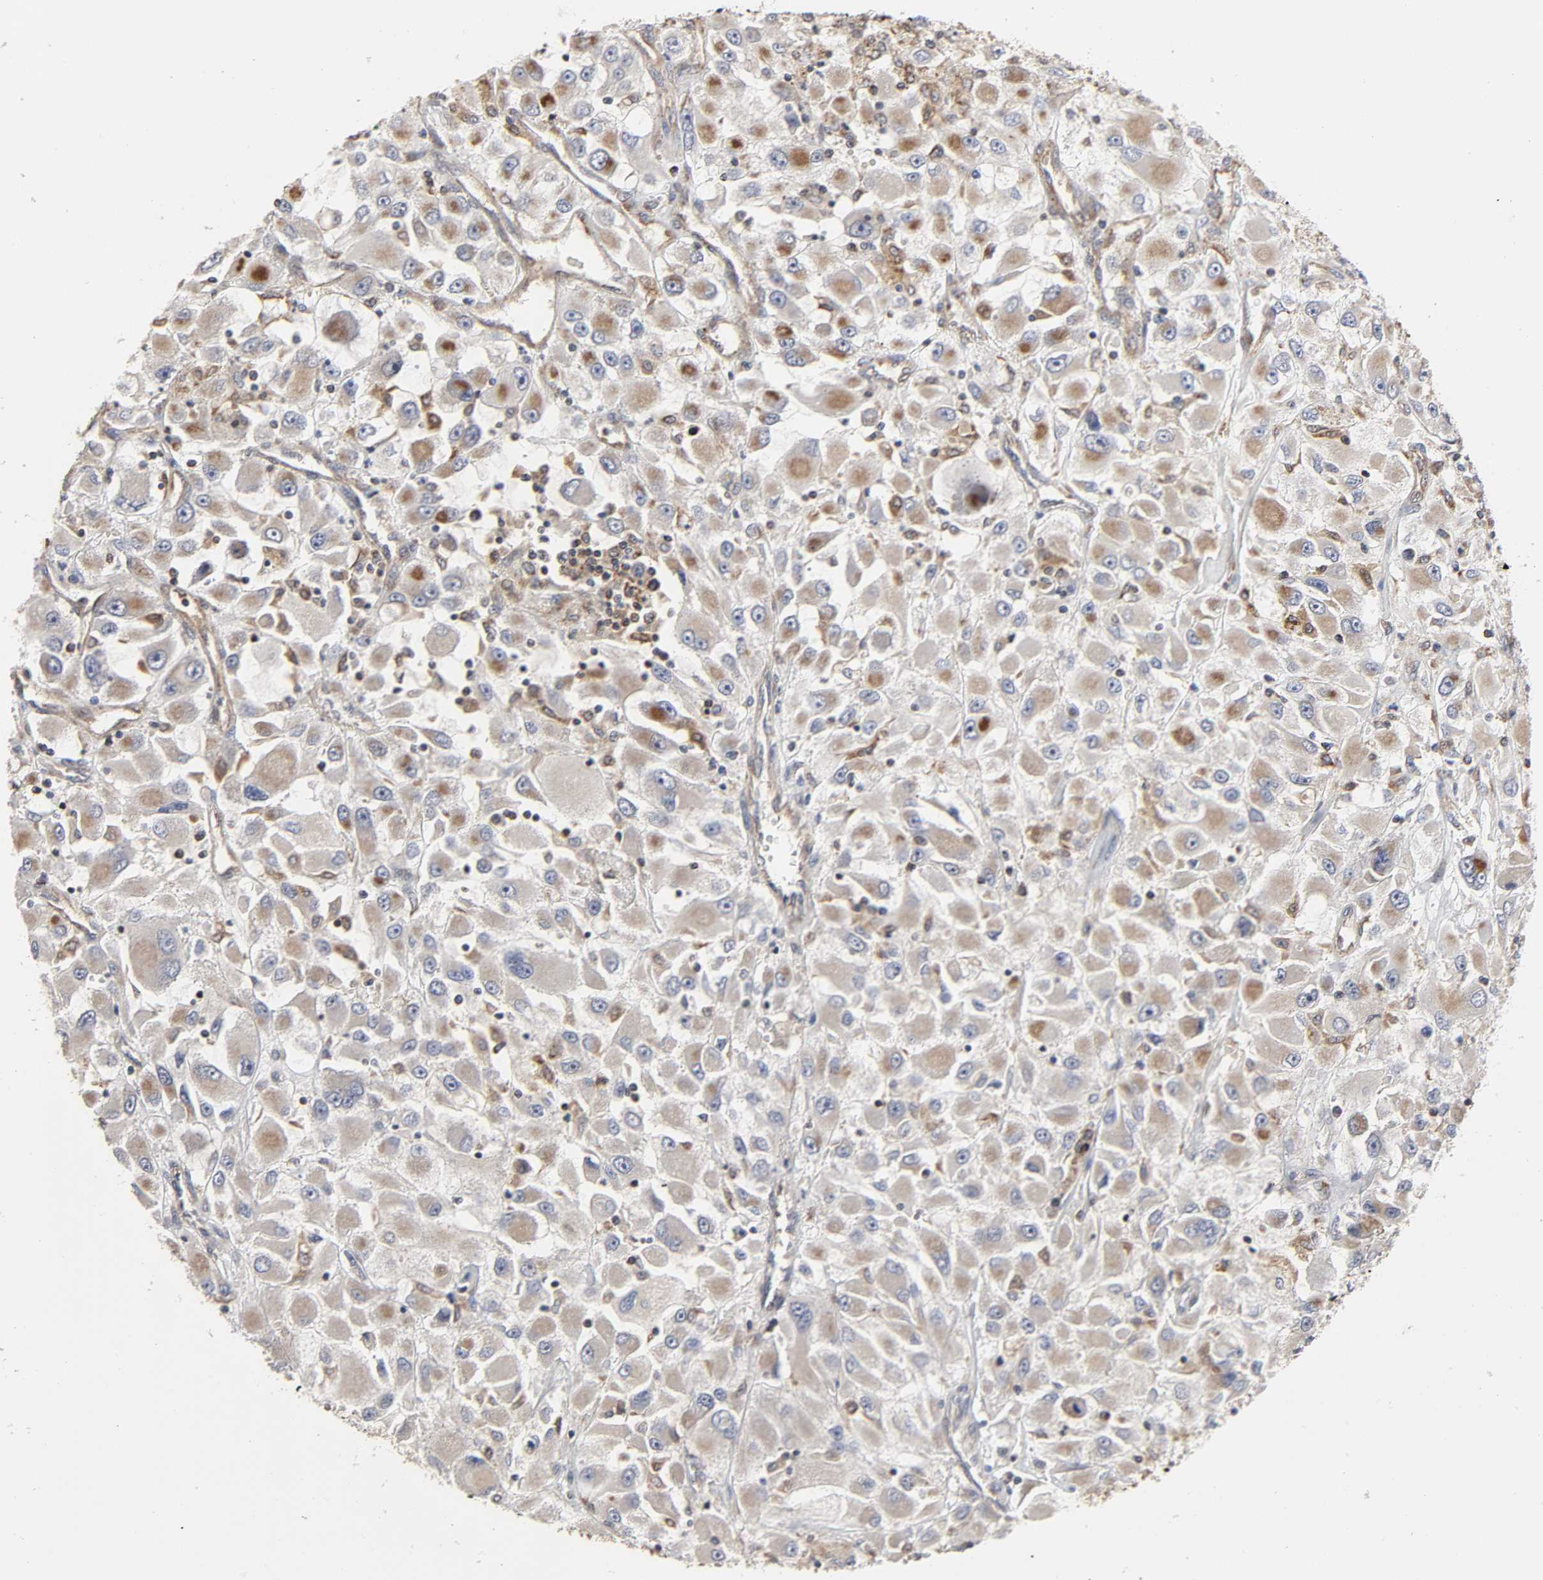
{"staining": {"intensity": "moderate", "quantity": ">75%", "location": "cytoplasmic/membranous"}, "tissue": "renal cancer", "cell_type": "Tumor cells", "image_type": "cancer", "snomed": [{"axis": "morphology", "description": "Adenocarcinoma, NOS"}, {"axis": "topography", "description": "Kidney"}], "caption": "Immunohistochemistry (IHC) staining of adenocarcinoma (renal), which shows medium levels of moderate cytoplasmic/membranous staining in approximately >75% of tumor cells indicating moderate cytoplasmic/membranous protein expression. The staining was performed using DAB (brown) for protein detection and nuclei were counterstained in hematoxylin (blue).", "gene": "COX6B1", "patient": {"sex": "female", "age": 52}}